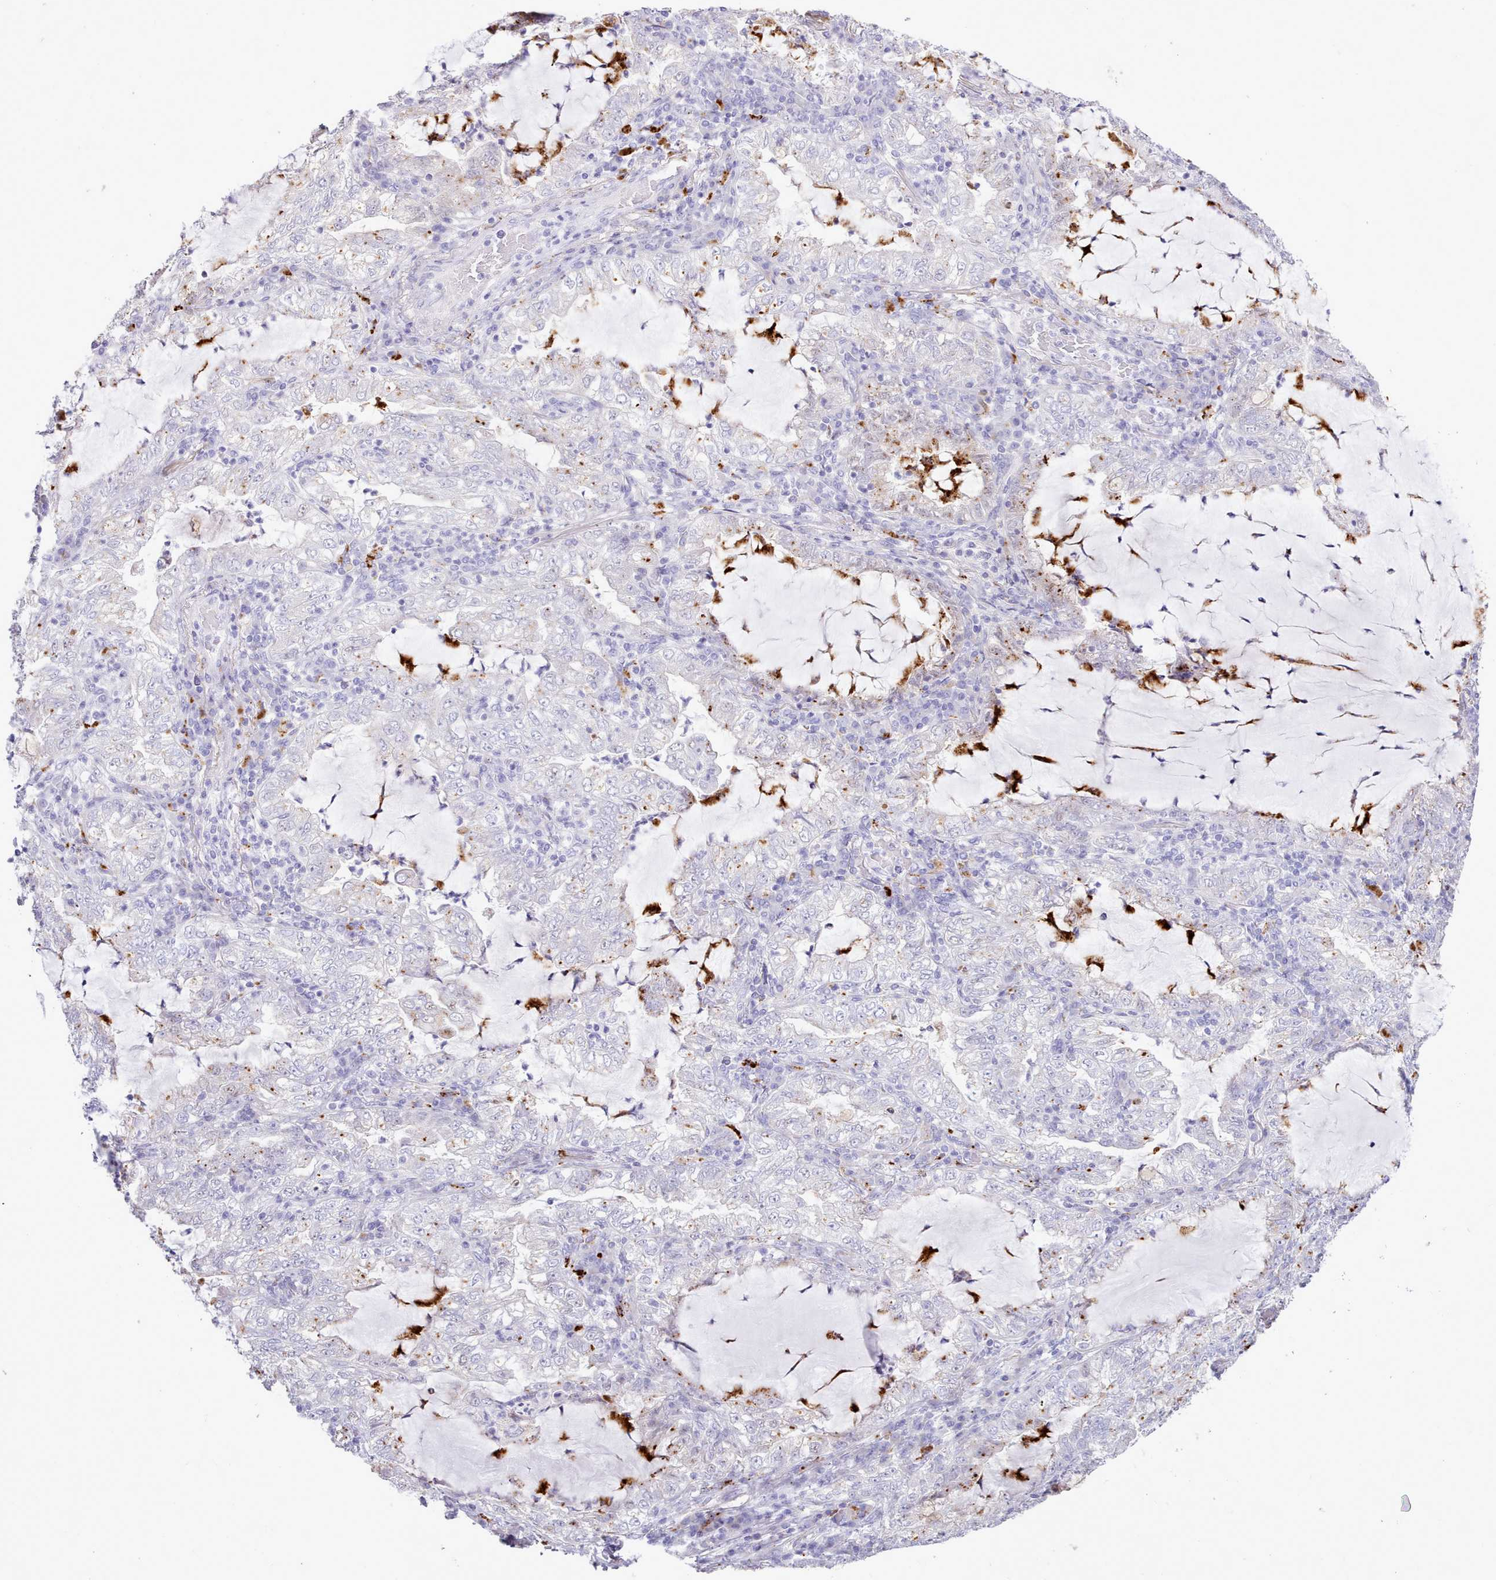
{"staining": {"intensity": "negative", "quantity": "none", "location": "none"}, "tissue": "lung cancer", "cell_type": "Tumor cells", "image_type": "cancer", "snomed": [{"axis": "morphology", "description": "Adenocarcinoma, NOS"}, {"axis": "topography", "description": "Lung"}], "caption": "Immunohistochemistry of human adenocarcinoma (lung) displays no positivity in tumor cells.", "gene": "SRD5A1", "patient": {"sex": "female", "age": 73}}